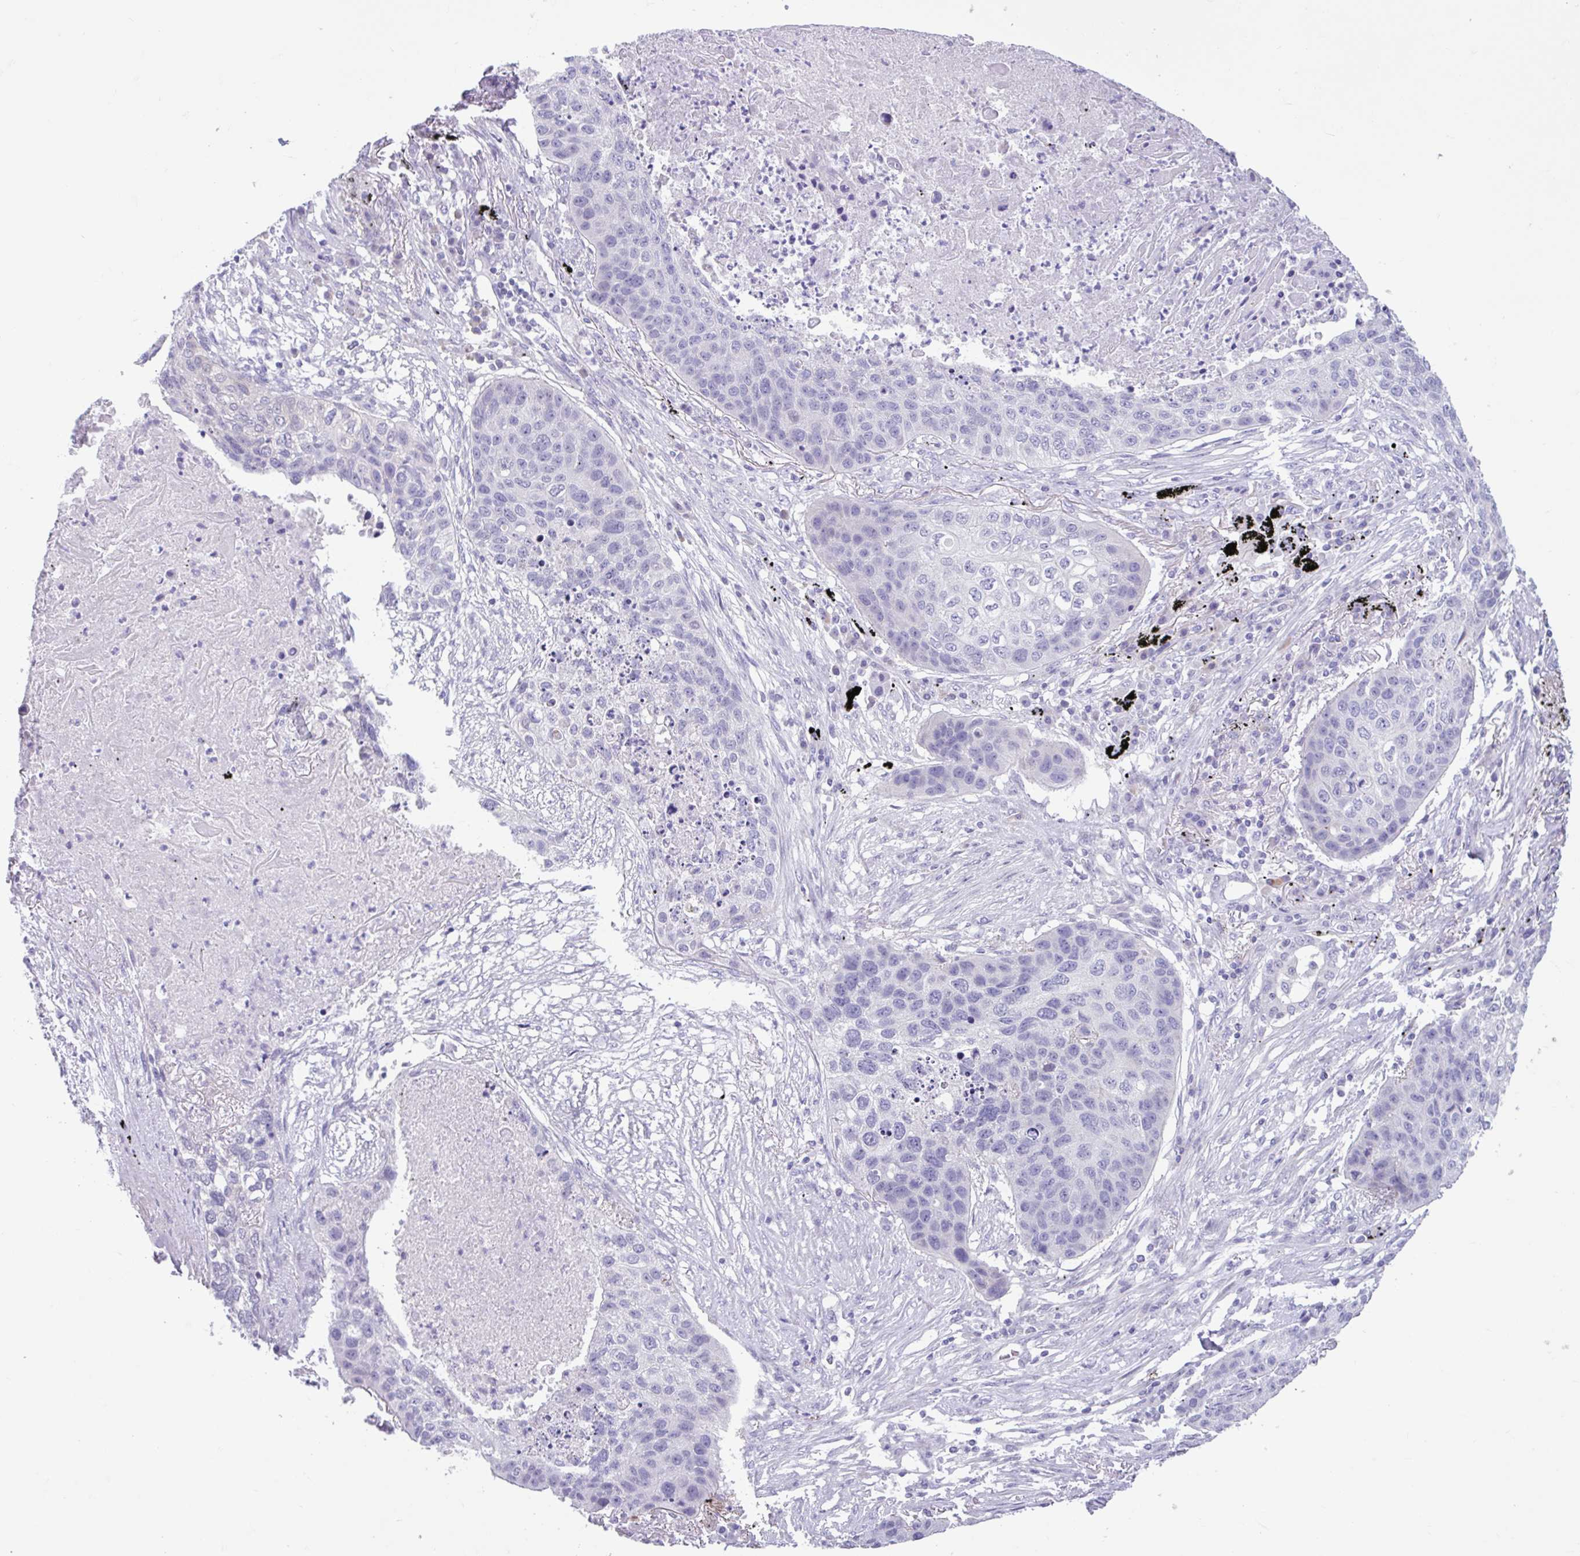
{"staining": {"intensity": "negative", "quantity": "none", "location": "none"}, "tissue": "lung cancer", "cell_type": "Tumor cells", "image_type": "cancer", "snomed": [{"axis": "morphology", "description": "Squamous cell carcinoma, NOS"}, {"axis": "topography", "description": "Lung"}], "caption": "An image of lung cancer (squamous cell carcinoma) stained for a protein demonstrates no brown staining in tumor cells. (Brightfield microscopy of DAB immunohistochemistry at high magnification).", "gene": "FAM153A", "patient": {"sex": "female", "age": 63}}